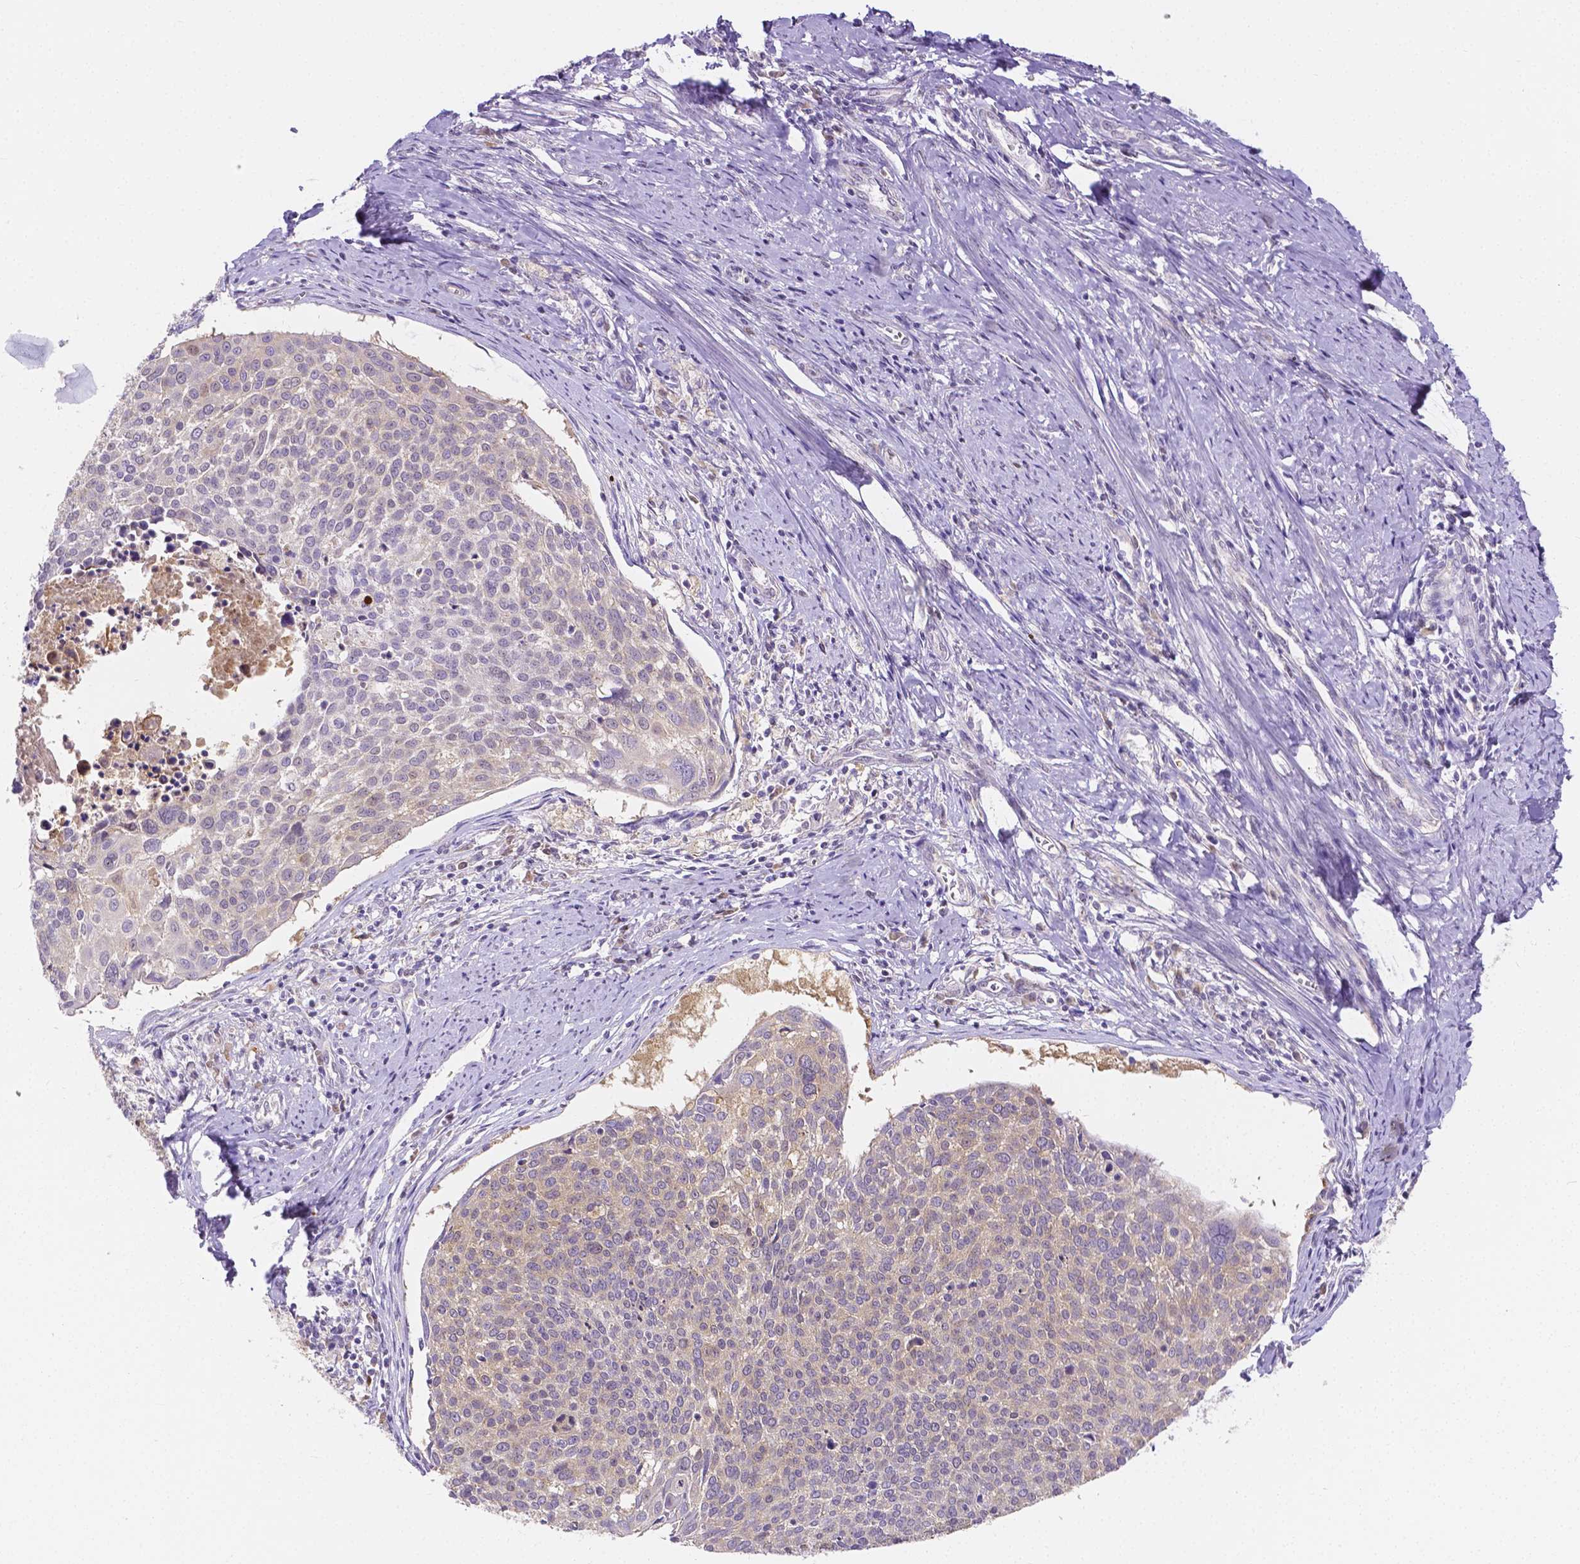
{"staining": {"intensity": "negative", "quantity": "none", "location": "none"}, "tissue": "cervical cancer", "cell_type": "Tumor cells", "image_type": "cancer", "snomed": [{"axis": "morphology", "description": "Squamous cell carcinoma, NOS"}, {"axis": "topography", "description": "Cervix"}], "caption": "This is a photomicrograph of immunohistochemistry (IHC) staining of cervical squamous cell carcinoma, which shows no staining in tumor cells. (Immunohistochemistry, brightfield microscopy, high magnification).", "gene": "ZNRD2", "patient": {"sex": "female", "age": 39}}